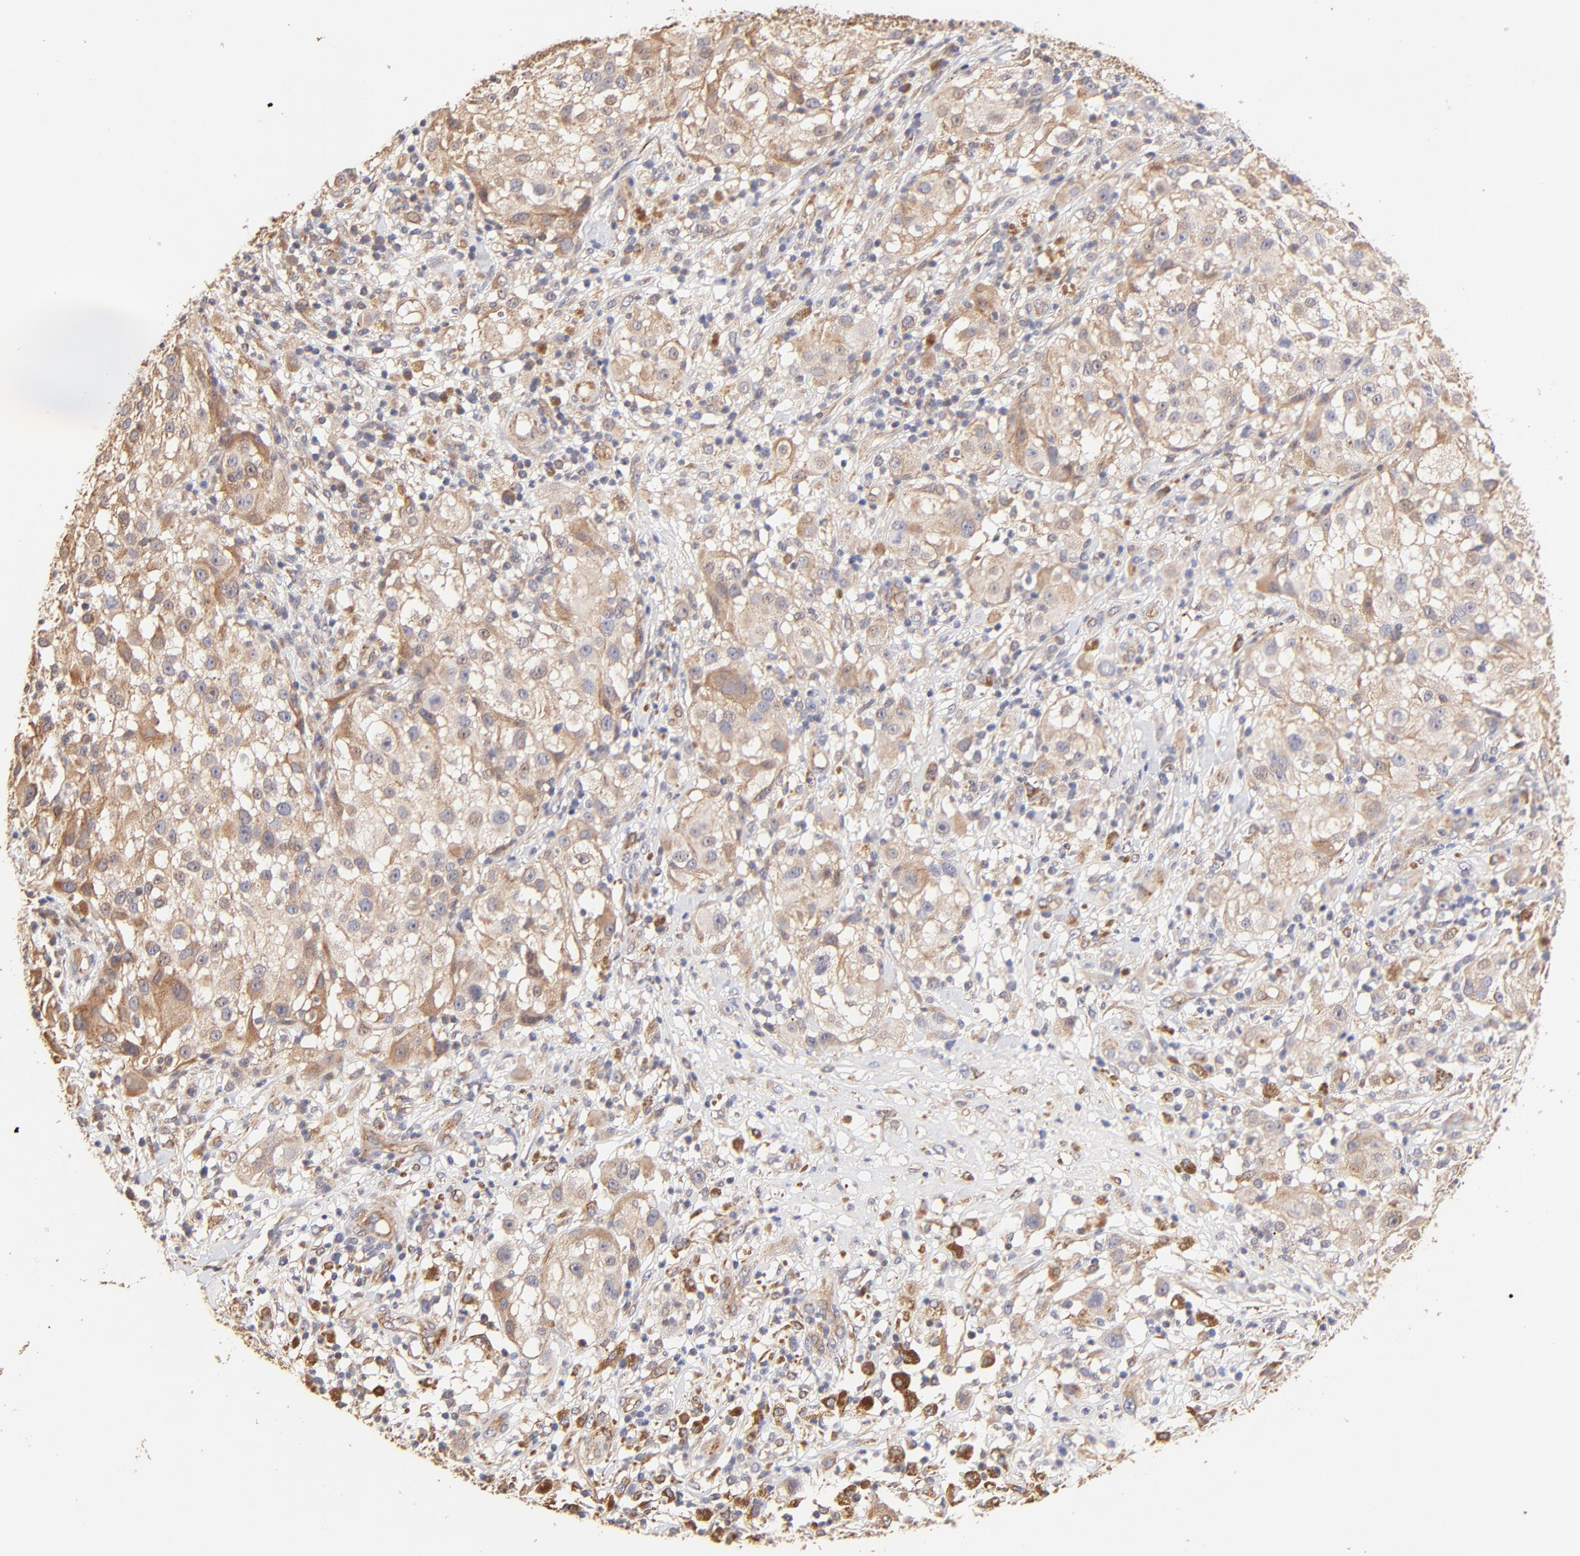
{"staining": {"intensity": "weak", "quantity": ">75%", "location": "cytoplasmic/membranous"}, "tissue": "melanoma", "cell_type": "Tumor cells", "image_type": "cancer", "snomed": [{"axis": "morphology", "description": "Necrosis, NOS"}, {"axis": "morphology", "description": "Malignant melanoma, NOS"}, {"axis": "topography", "description": "Skin"}], "caption": "Malignant melanoma stained with immunohistochemistry (IHC) reveals weak cytoplasmic/membranous expression in about >75% of tumor cells.", "gene": "TNFAIP3", "patient": {"sex": "female", "age": 87}}